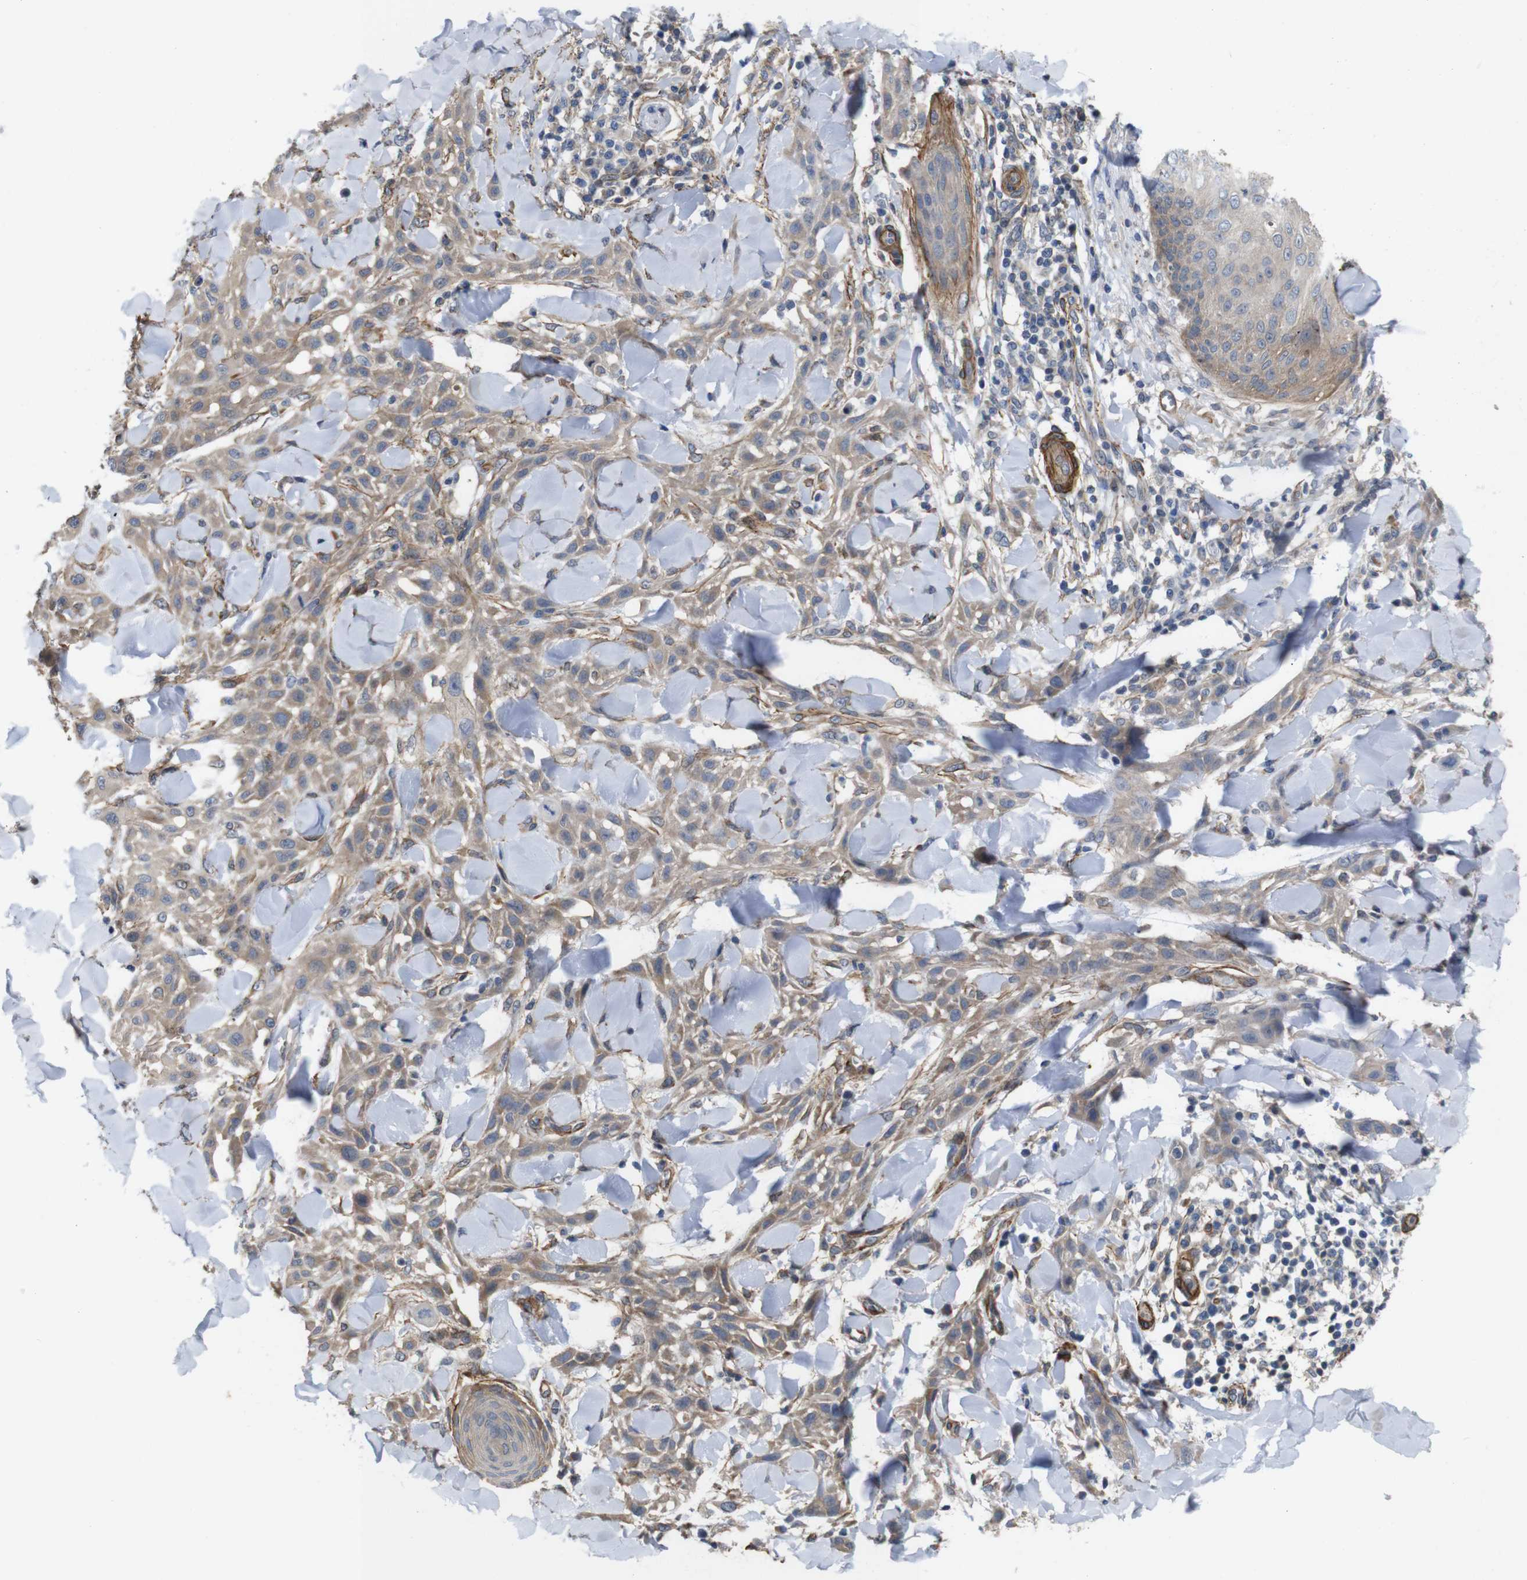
{"staining": {"intensity": "weak", "quantity": ">75%", "location": "cytoplasmic/membranous"}, "tissue": "skin cancer", "cell_type": "Tumor cells", "image_type": "cancer", "snomed": [{"axis": "morphology", "description": "Squamous cell carcinoma, NOS"}, {"axis": "topography", "description": "Skin"}], "caption": "This histopathology image reveals immunohistochemistry (IHC) staining of human skin squamous cell carcinoma, with low weak cytoplasmic/membranous positivity in about >75% of tumor cells.", "gene": "GGT7", "patient": {"sex": "male", "age": 24}}